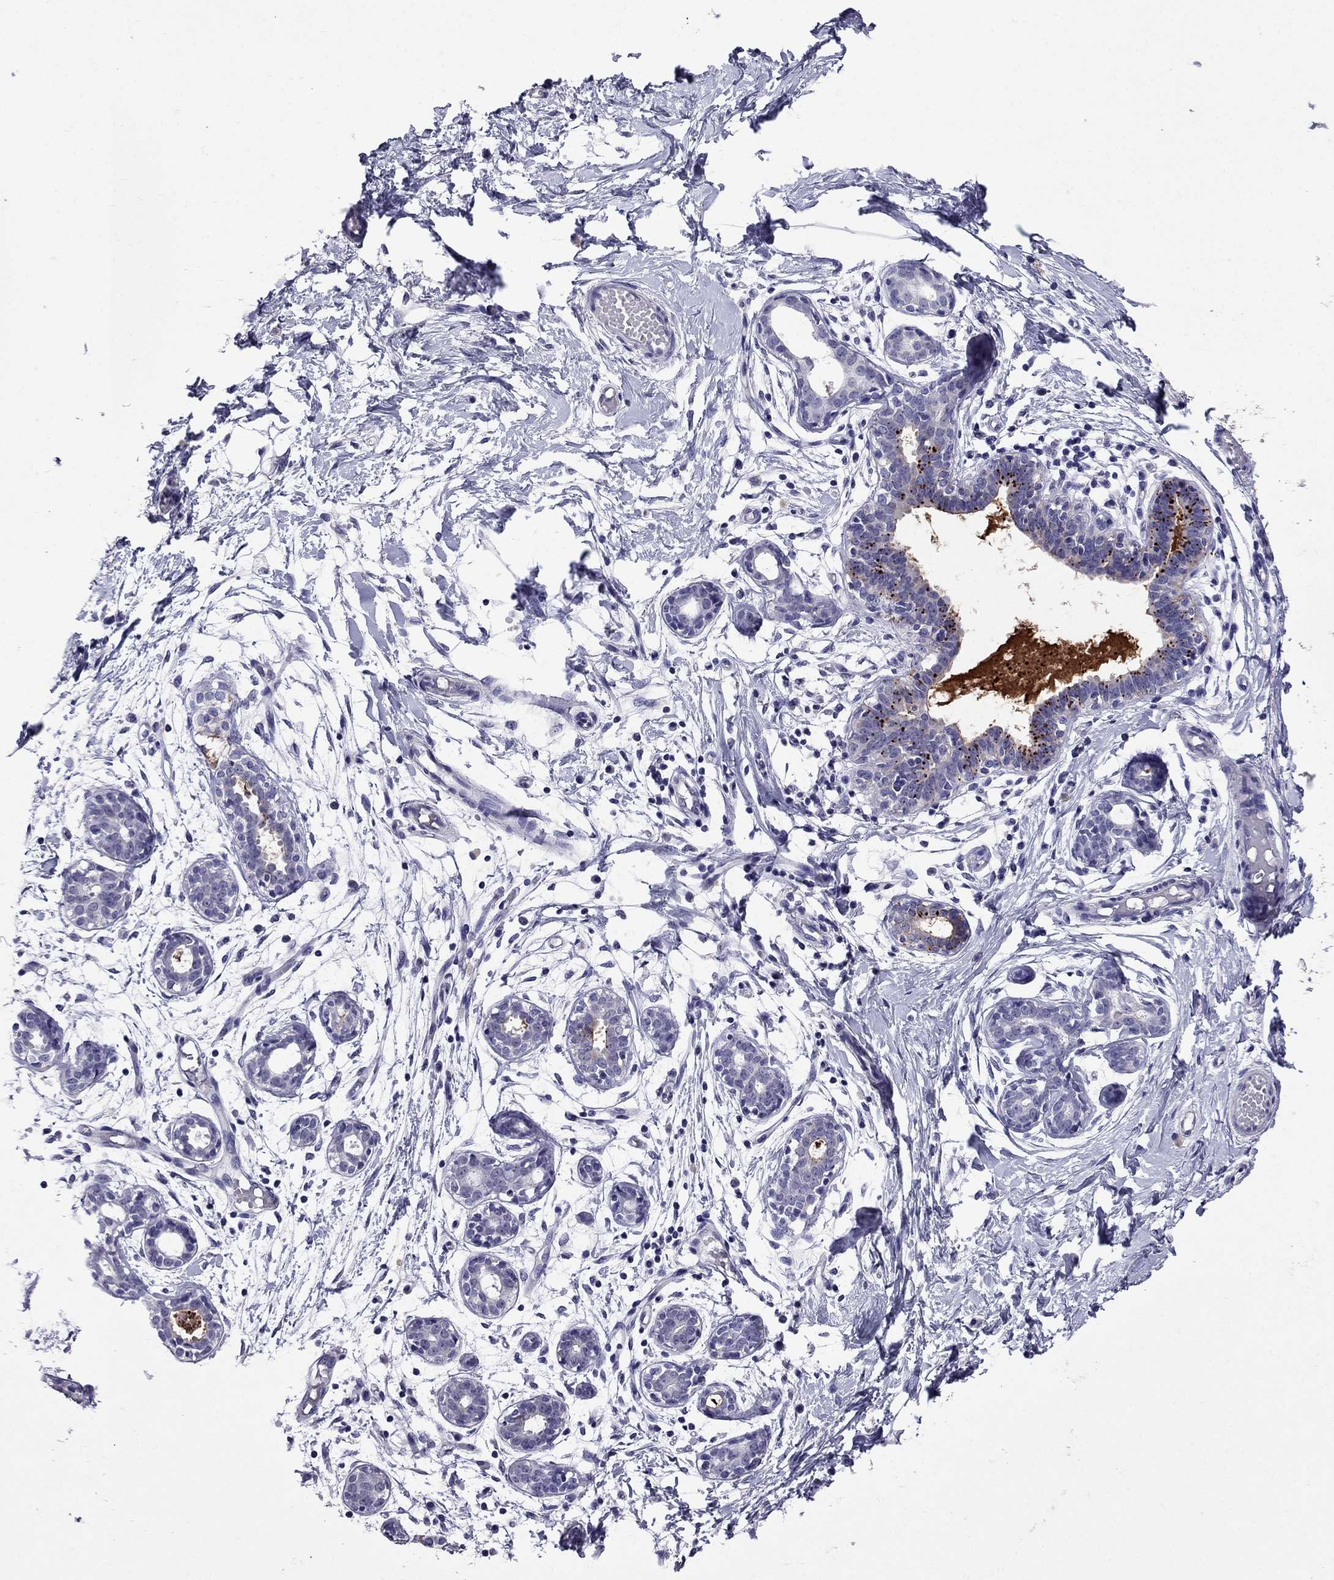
{"staining": {"intensity": "negative", "quantity": "none", "location": "none"}, "tissue": "breast", "cell_type": "Adipocytes", "image_type": "normal", "snomed": [{"axis": "morphology", "description": "Normal tissue, NOS"}, {"axis": "topography", "description": "Breast"}], "caption": "The histopathology image reveals no significant expression in adipocytes of breast.", "gene": "OLFM4", "patient": {"sex": "female", "age": 37}}